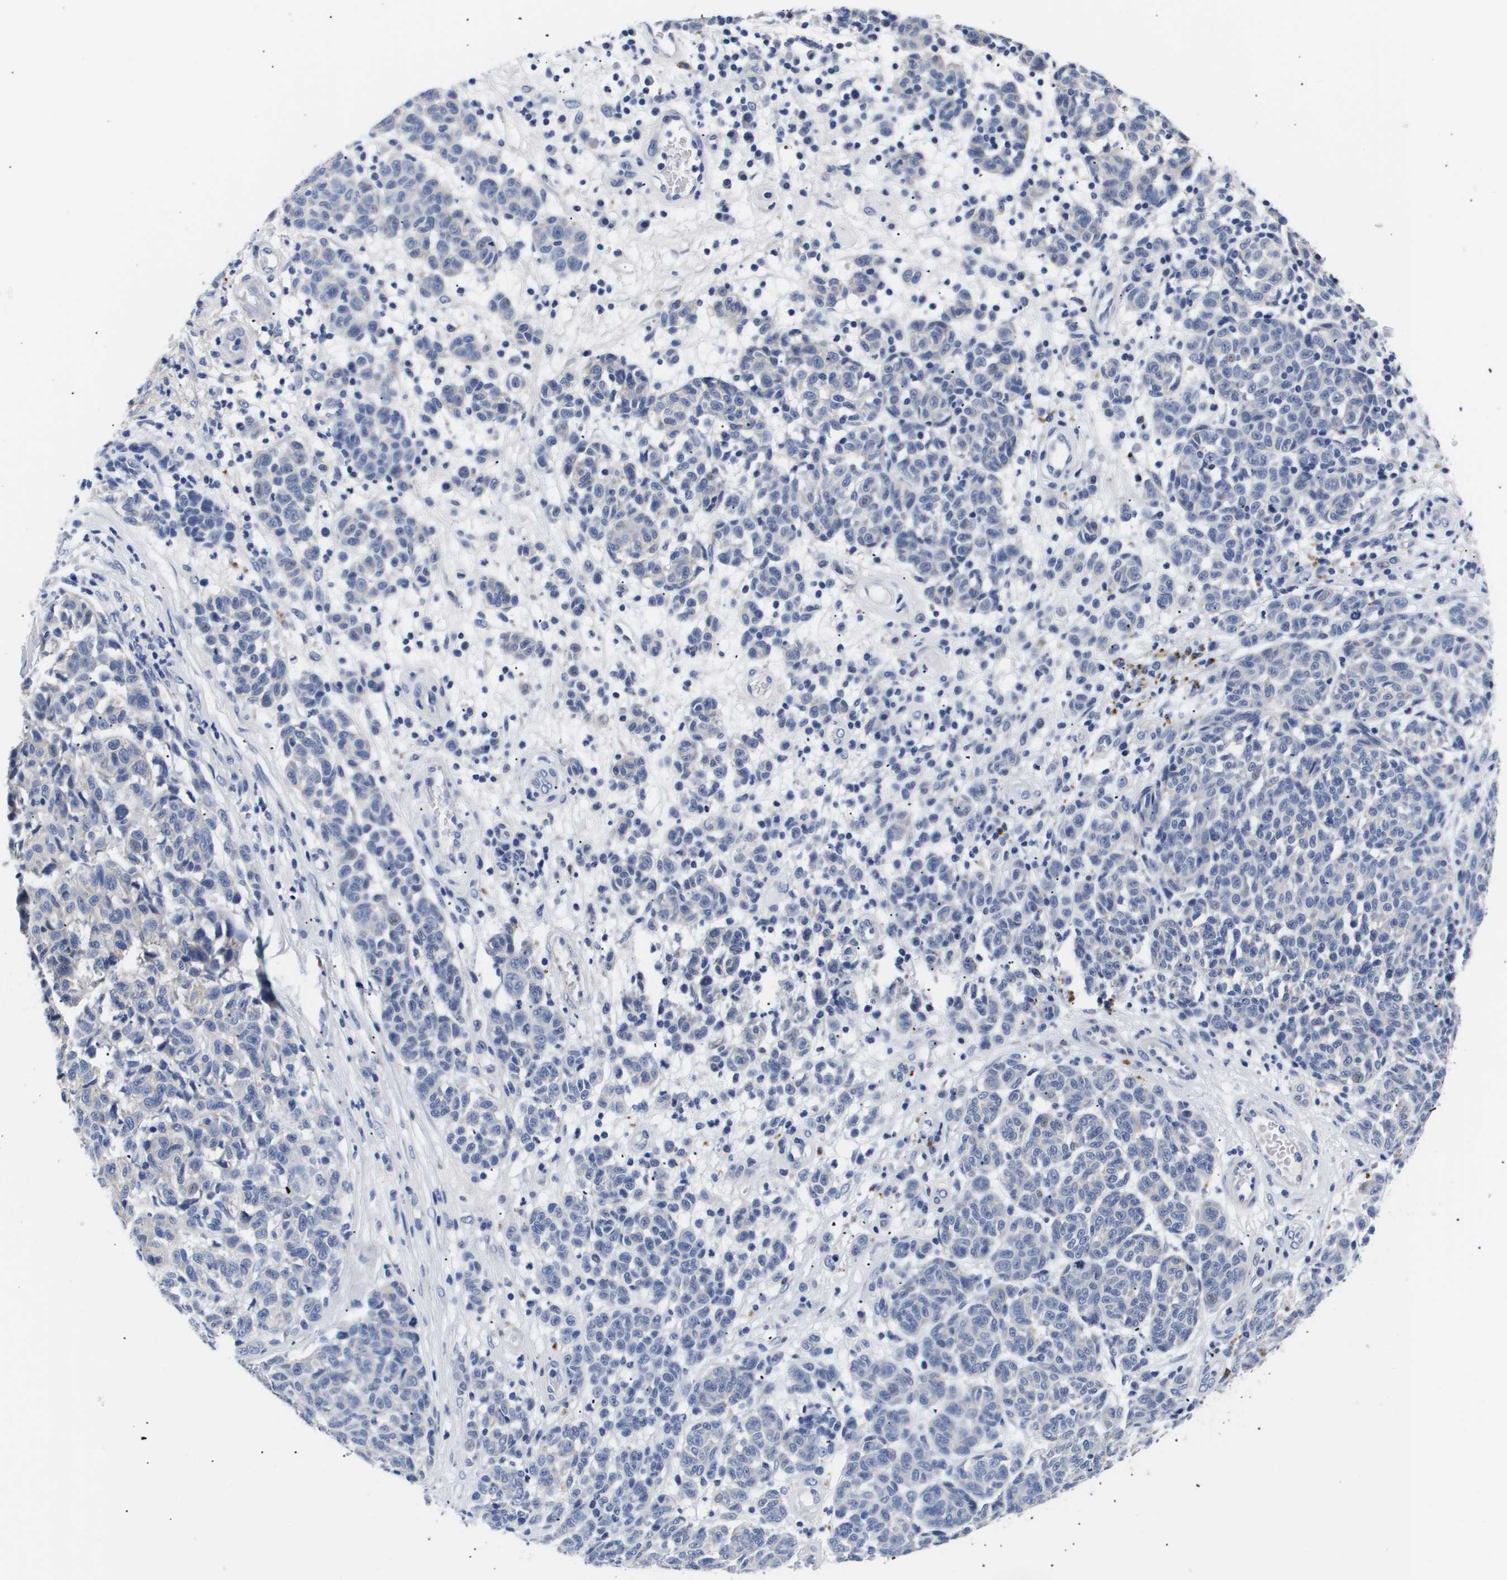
{"staining": {"intensity": "negative", "quantity": "none", "location": "none"}, "tissue": "melanoma", "cell_type": "Tumor cells", "image_type": "cancer", "snomed": [{"axis": "morphology", "description": "Malignant melanoma, NOS"}, {"axis": "topography", "description": "Skin"}], "caption": "An IHC micrograph of melanoma is shown. There is no staining in tumor cells of melanoma.", "gene": "ATP6V0A4", "patient": {"sex": "male", "age": 59}}